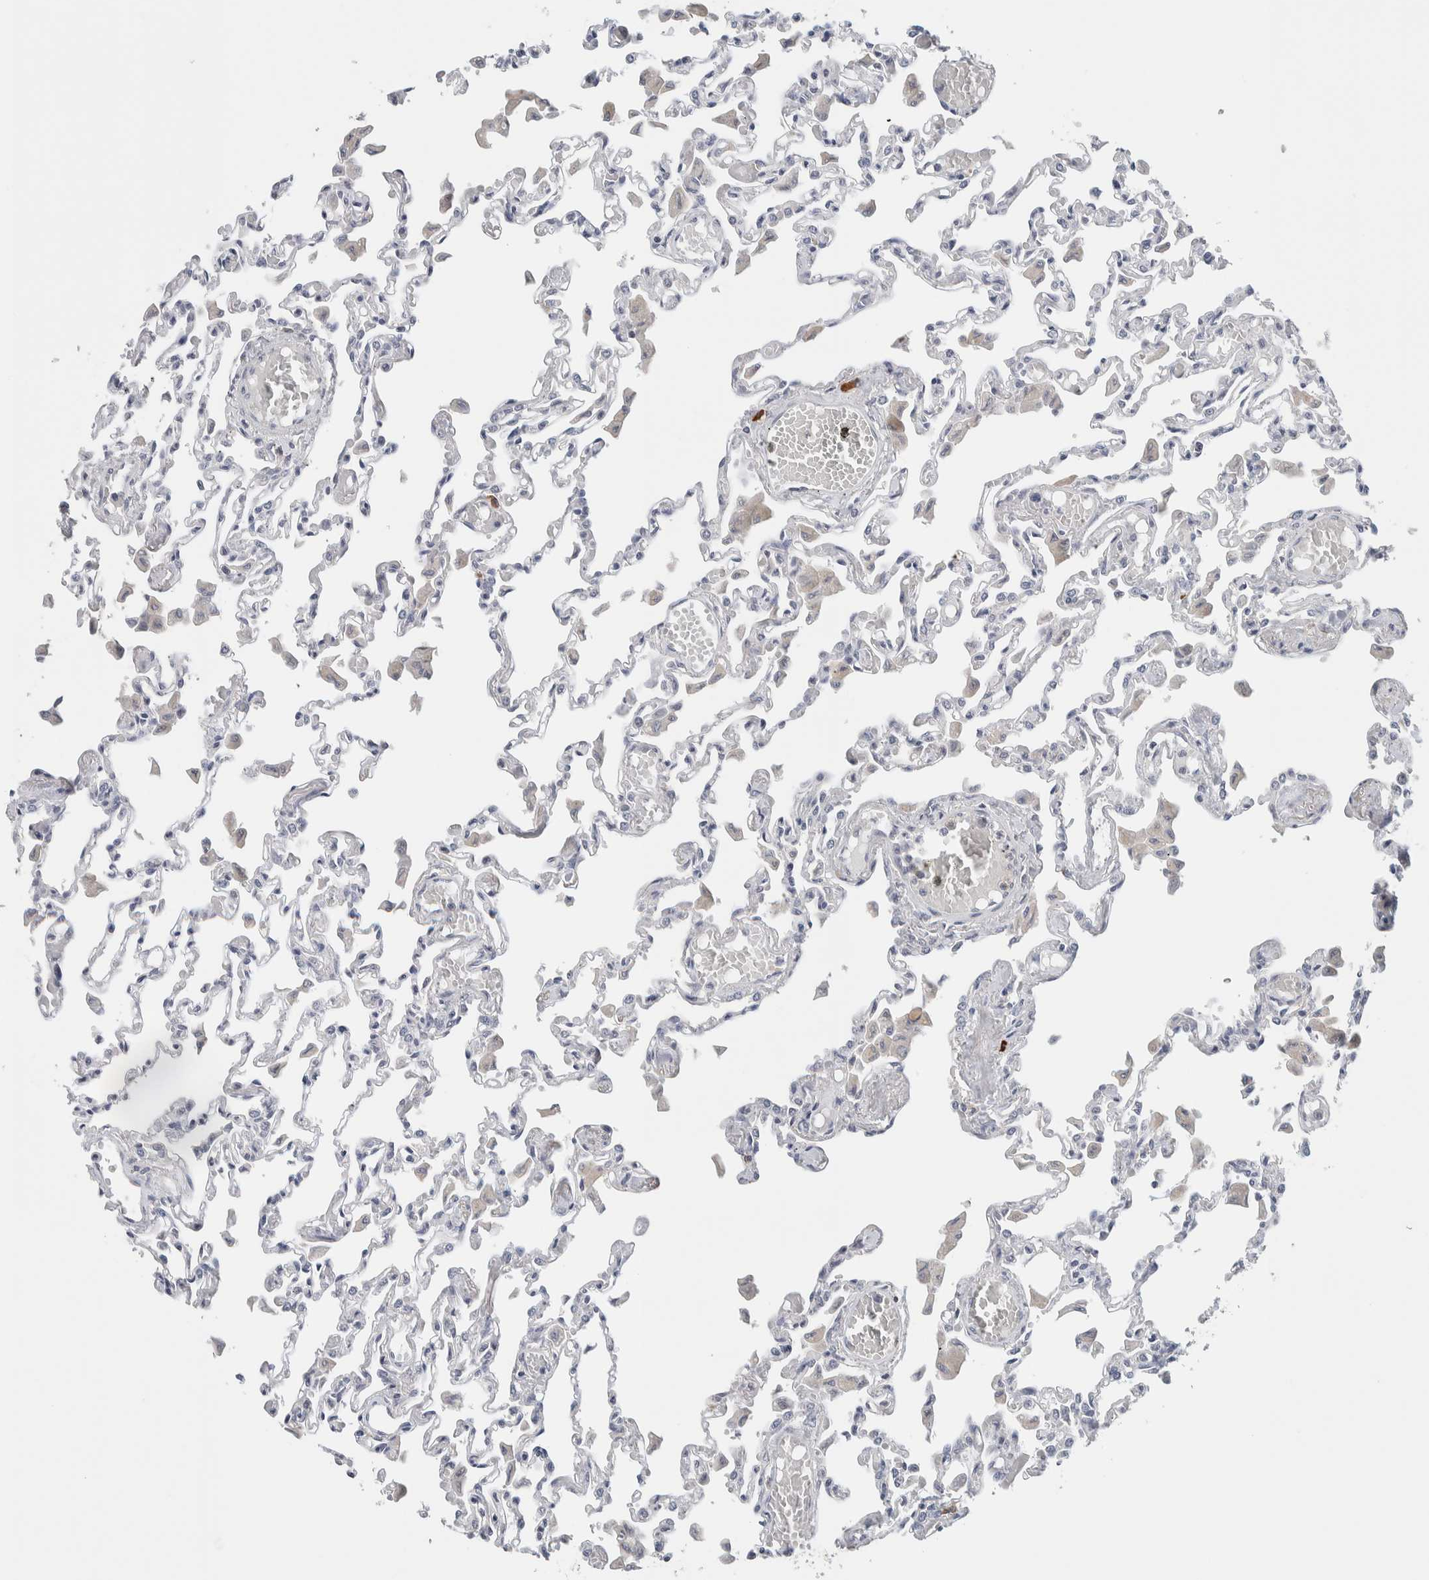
{"staining": {"intensity": "negative", "quantity": "none", "location": "none"}, "tissue": "lung", "cell_type": "Alveolar cells", "image_type": "normal", "snomed": [{"axis": "morphology", "description": "Normal tissue, NOS"}, {"axis": "topography", "description": "Bronchus"}, {"axis": "topography", "description": "Lung"}], "caption": "IHC of unremarkable human lung exhibits no positivity in alveolar cells.", "gene": "SCN2A", "patient": {"sex": "female", "age": 49}}